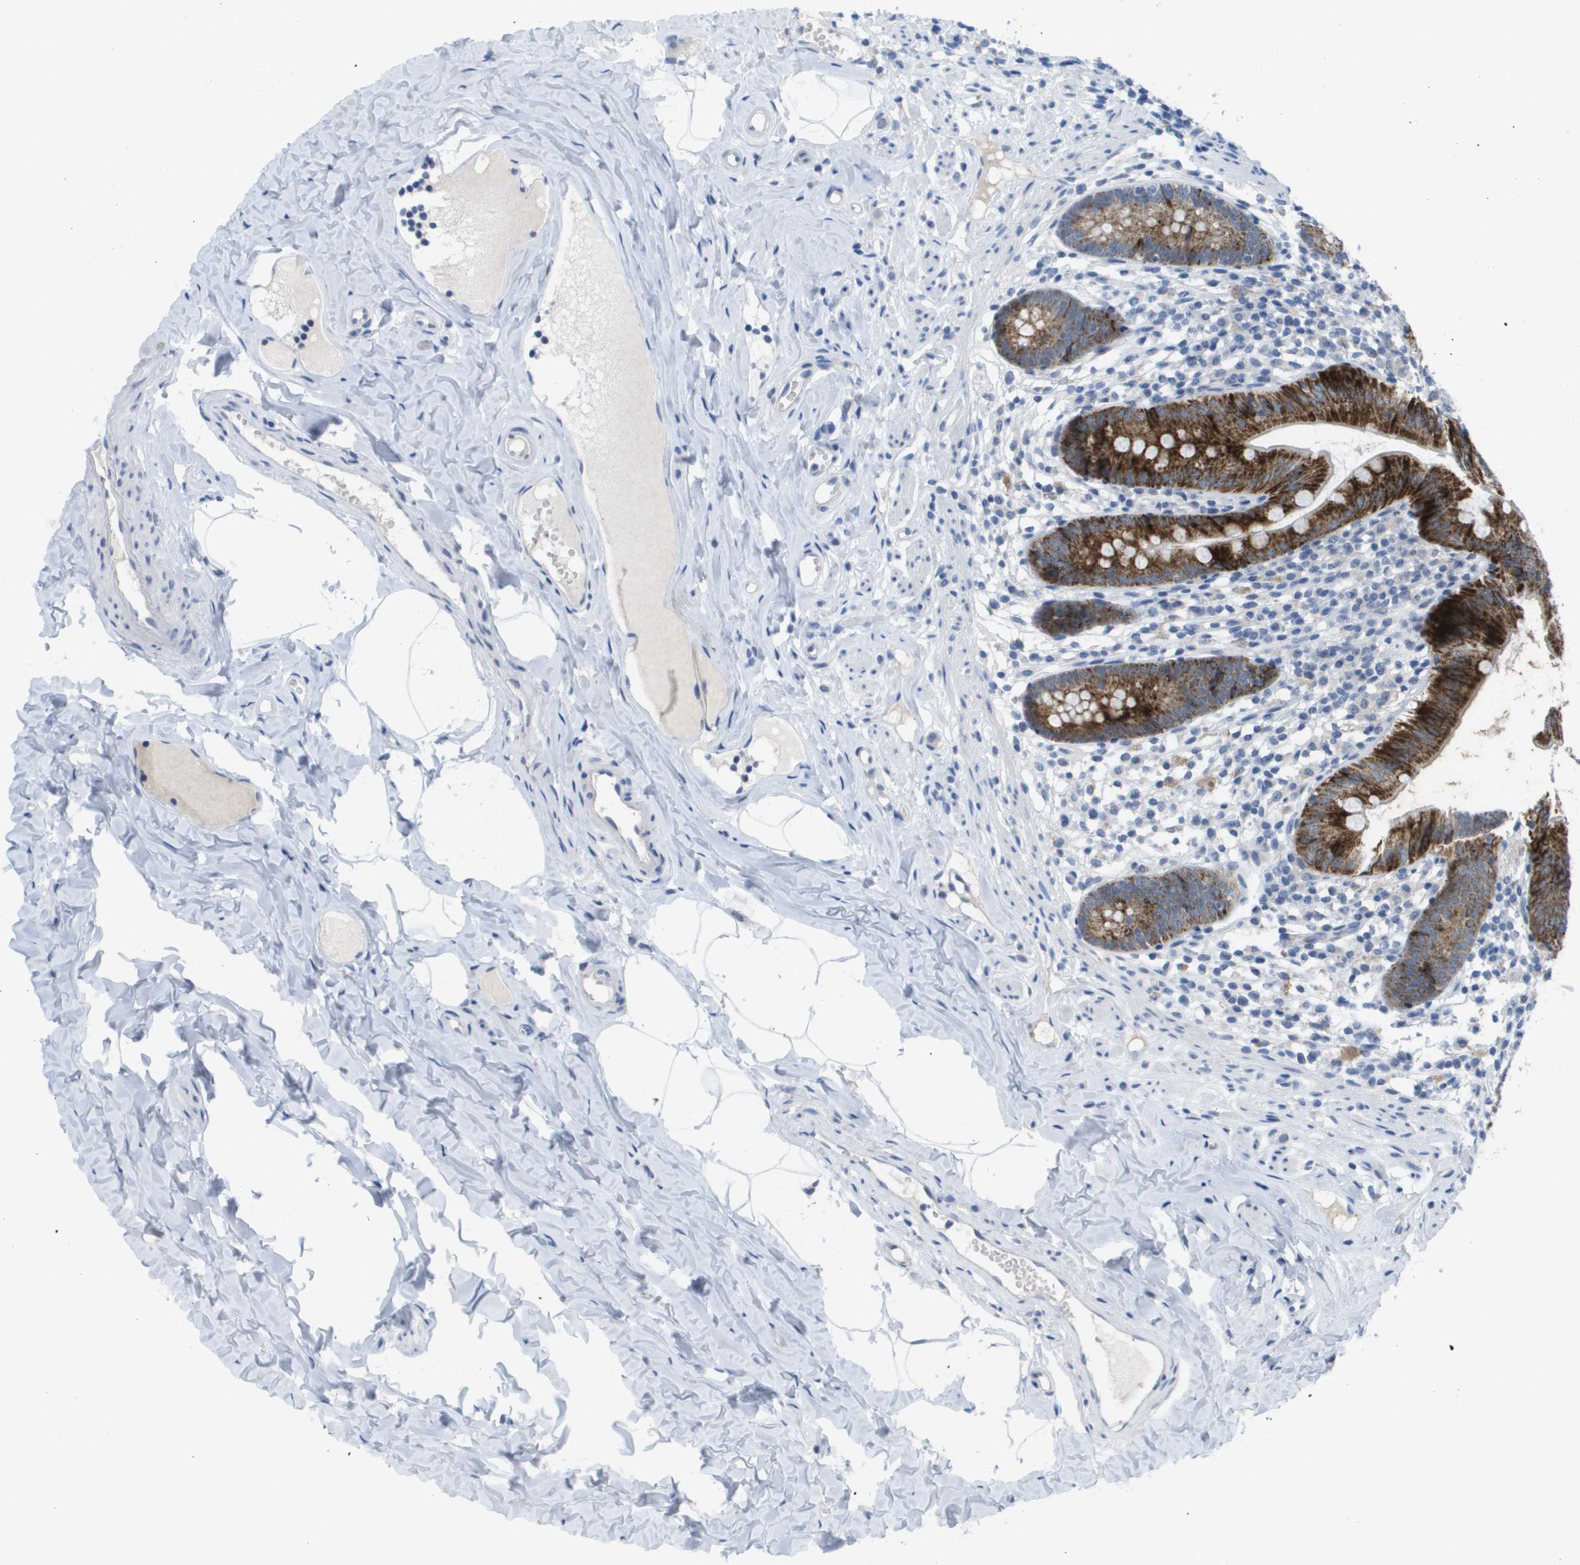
{"staining": {"intensity": "strong", "quantity": ">75%", "location": "cytoplasmic/membranous"}, "tissue": "appendix", "cell_type": "Glandular cells", "image_type": "normal", "snomed": [{"axis": "morphology", "description": "Normal tissue, NOS"}, {"axis": "topography", "description": "Appendix"}], "caption": "DAB (3,3'-diaminobenzidine) immunohistochemical staining of benign human appendix exhibits strong cytoplasmic/membranous protein expression in about >75% of glandular cells. The staining is performed using DAB (3,3'-diaminobenzidine) brown chromogen to label protein expression. The nuclei are counter-stained blue using hematoxylin.", "gene": "PDE4A", "patient": {"sex": "male", "age": 52}}